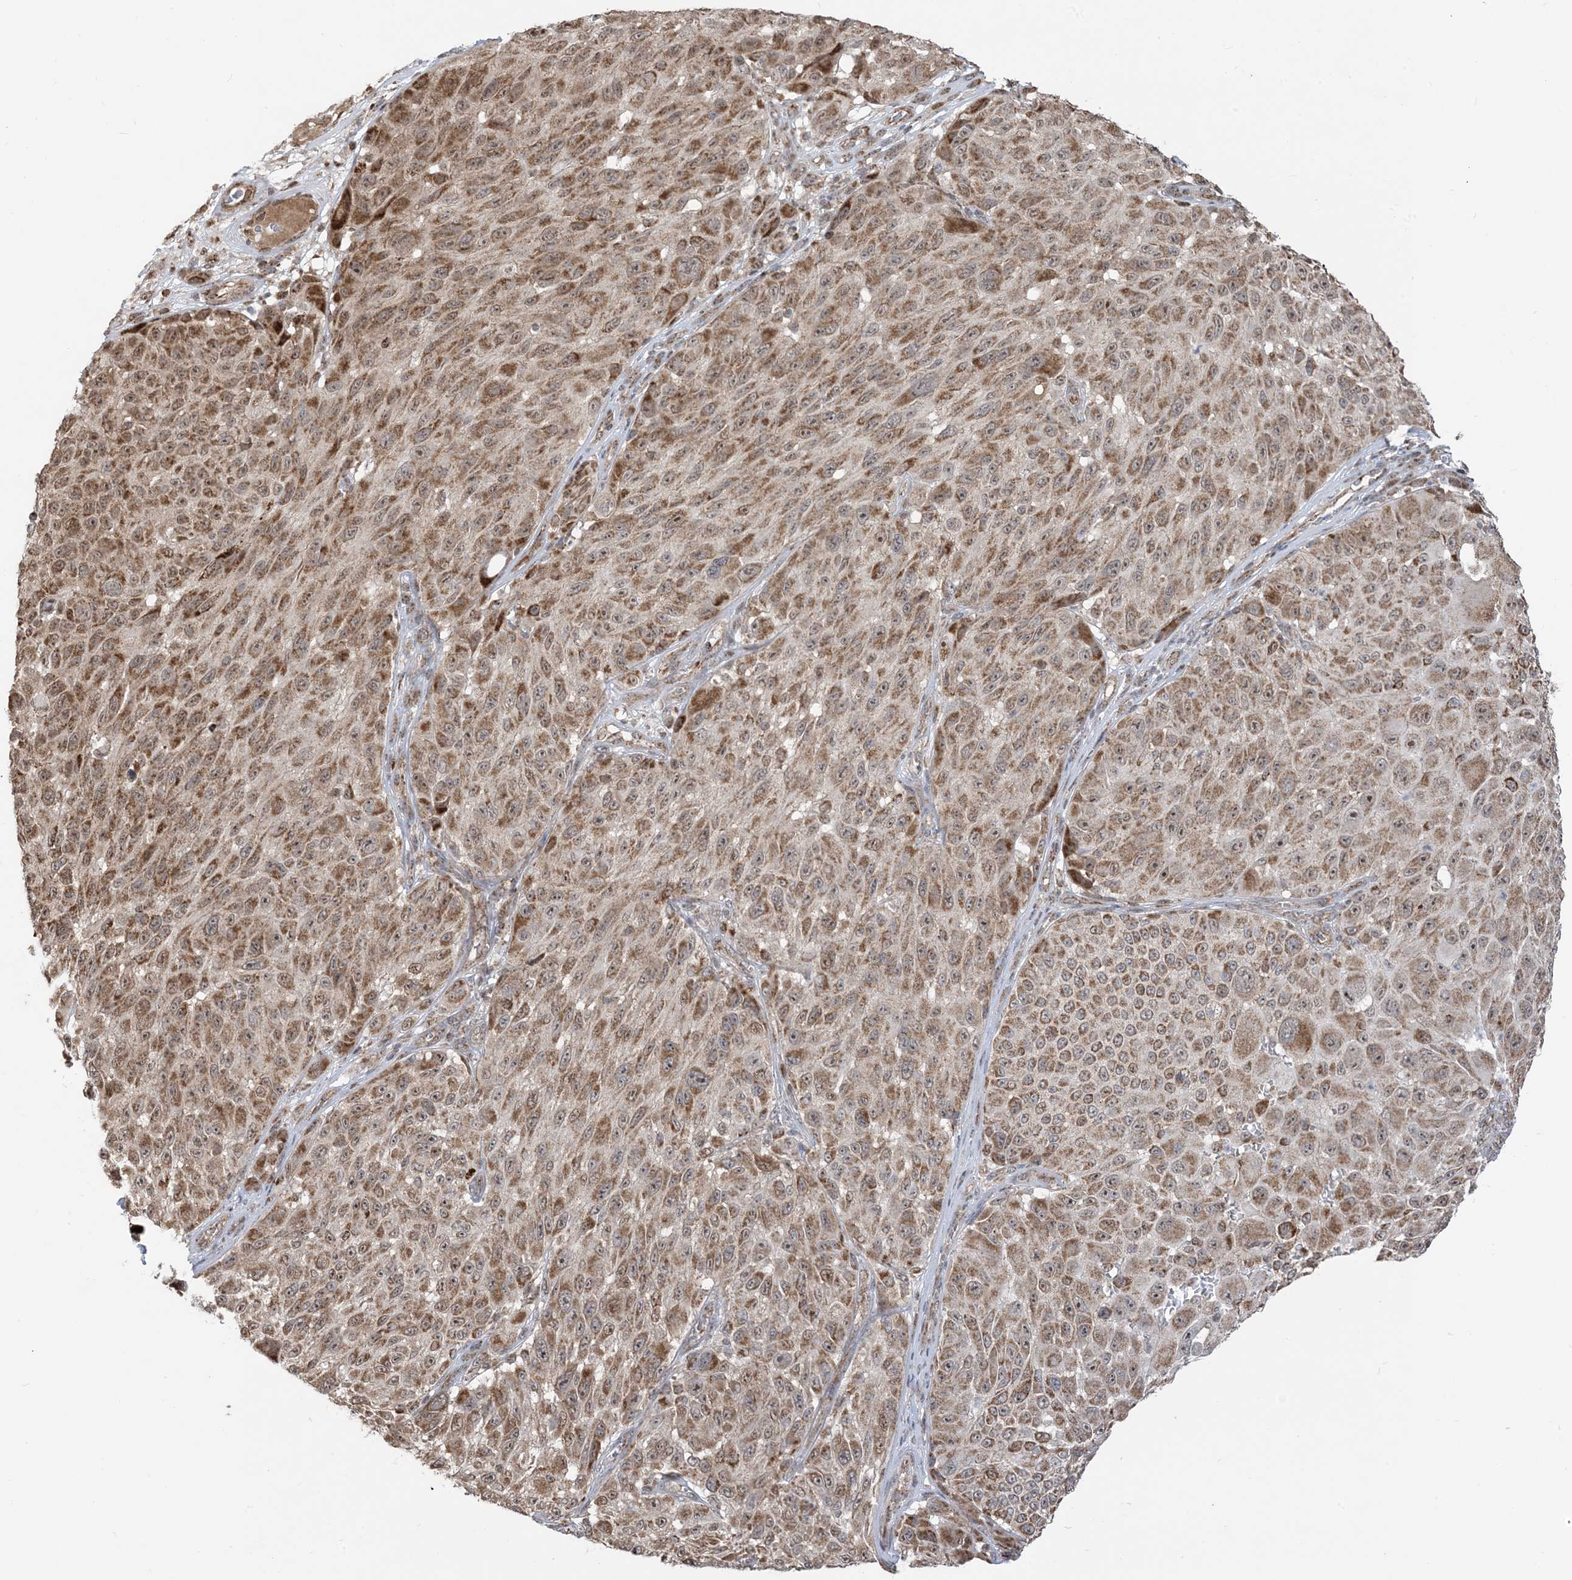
{"staining": {"intensity": "moderate", "quantity": ">75%", "location": "cytoplasmic/membranous,nuclear"}, "tissue": "melanoma", "cell_type": "Tumor cells", "image_type": "cancer", "snomed": [{"axis": "morphology", "description": "Malignant melanoma, NOS"}, {"axis": "topography", "description": "Skin"}], "caption": "A medium amount of moderate cytoplasmic/membranous and nuclear staining is appreciated in about >75% of tumor cells in melanoma tissue. (Brightfield microscopy of DAB IHC at high magnification).", "gene": "MAPKBP1", "patient": {"sex": "male", "age": 83}}